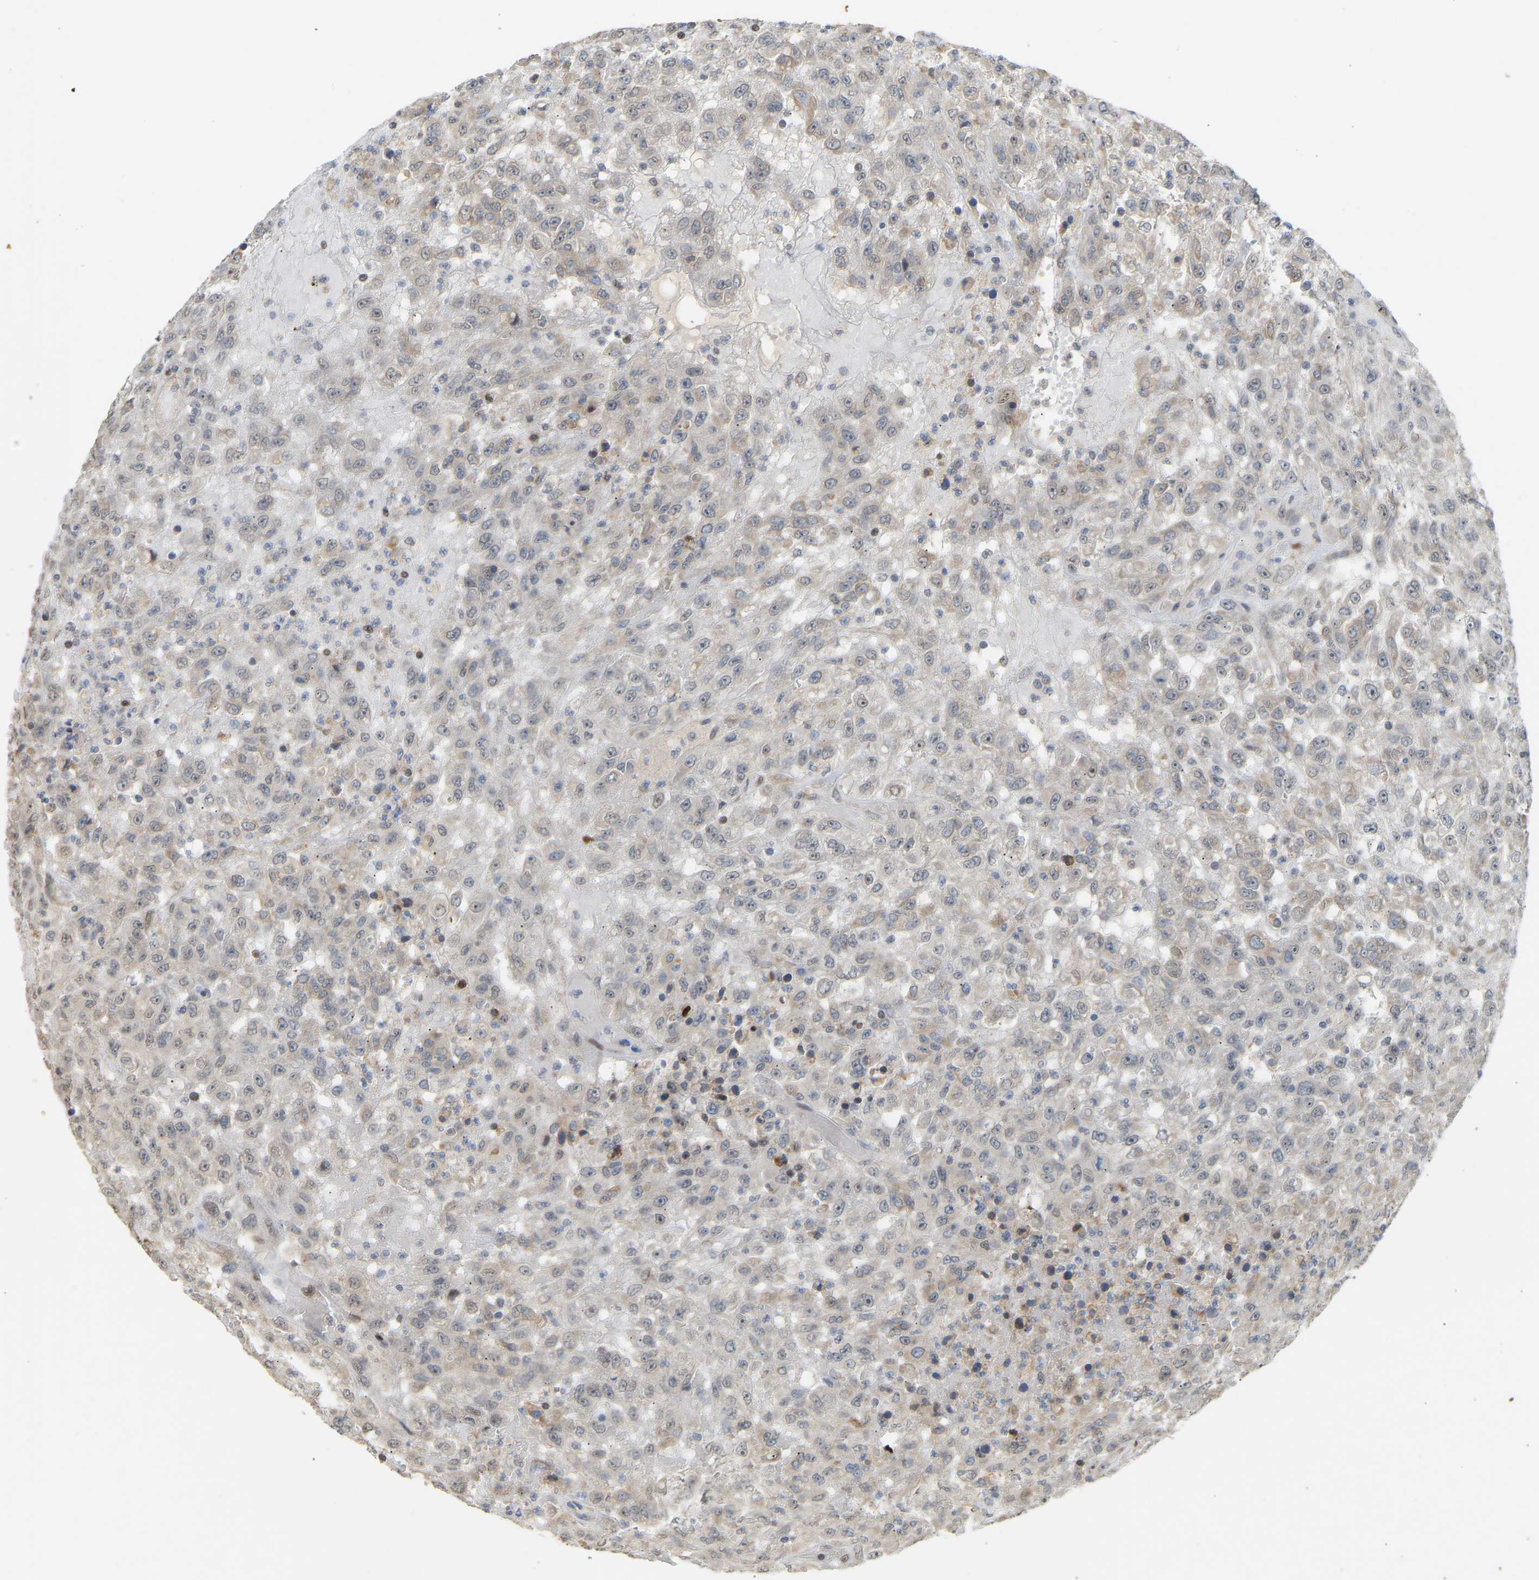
{"staining": {"intensity": "negative", "quantity": "none", "location": "none"}, "tissue": "urothelial cancer", "cell_type": "Tumor cells", "image_type": "cancer", "snomed": [{"axis": "morphology", "description": "Urothelial carcinoma, High grade"}, {"axis": "topography", "description": "Urinary bladder"}], "caption": "This histopathology image is of urothelial carcinoma (high-grade) stained with IHC to label a protein in brown with the nuclei are counter-stained blue. There is no expression in tumor cells. (IHC, brightfield microscopy, high magnification).", "gene": "PTPN4", "patient": {"sex": "male", "age": 46}}